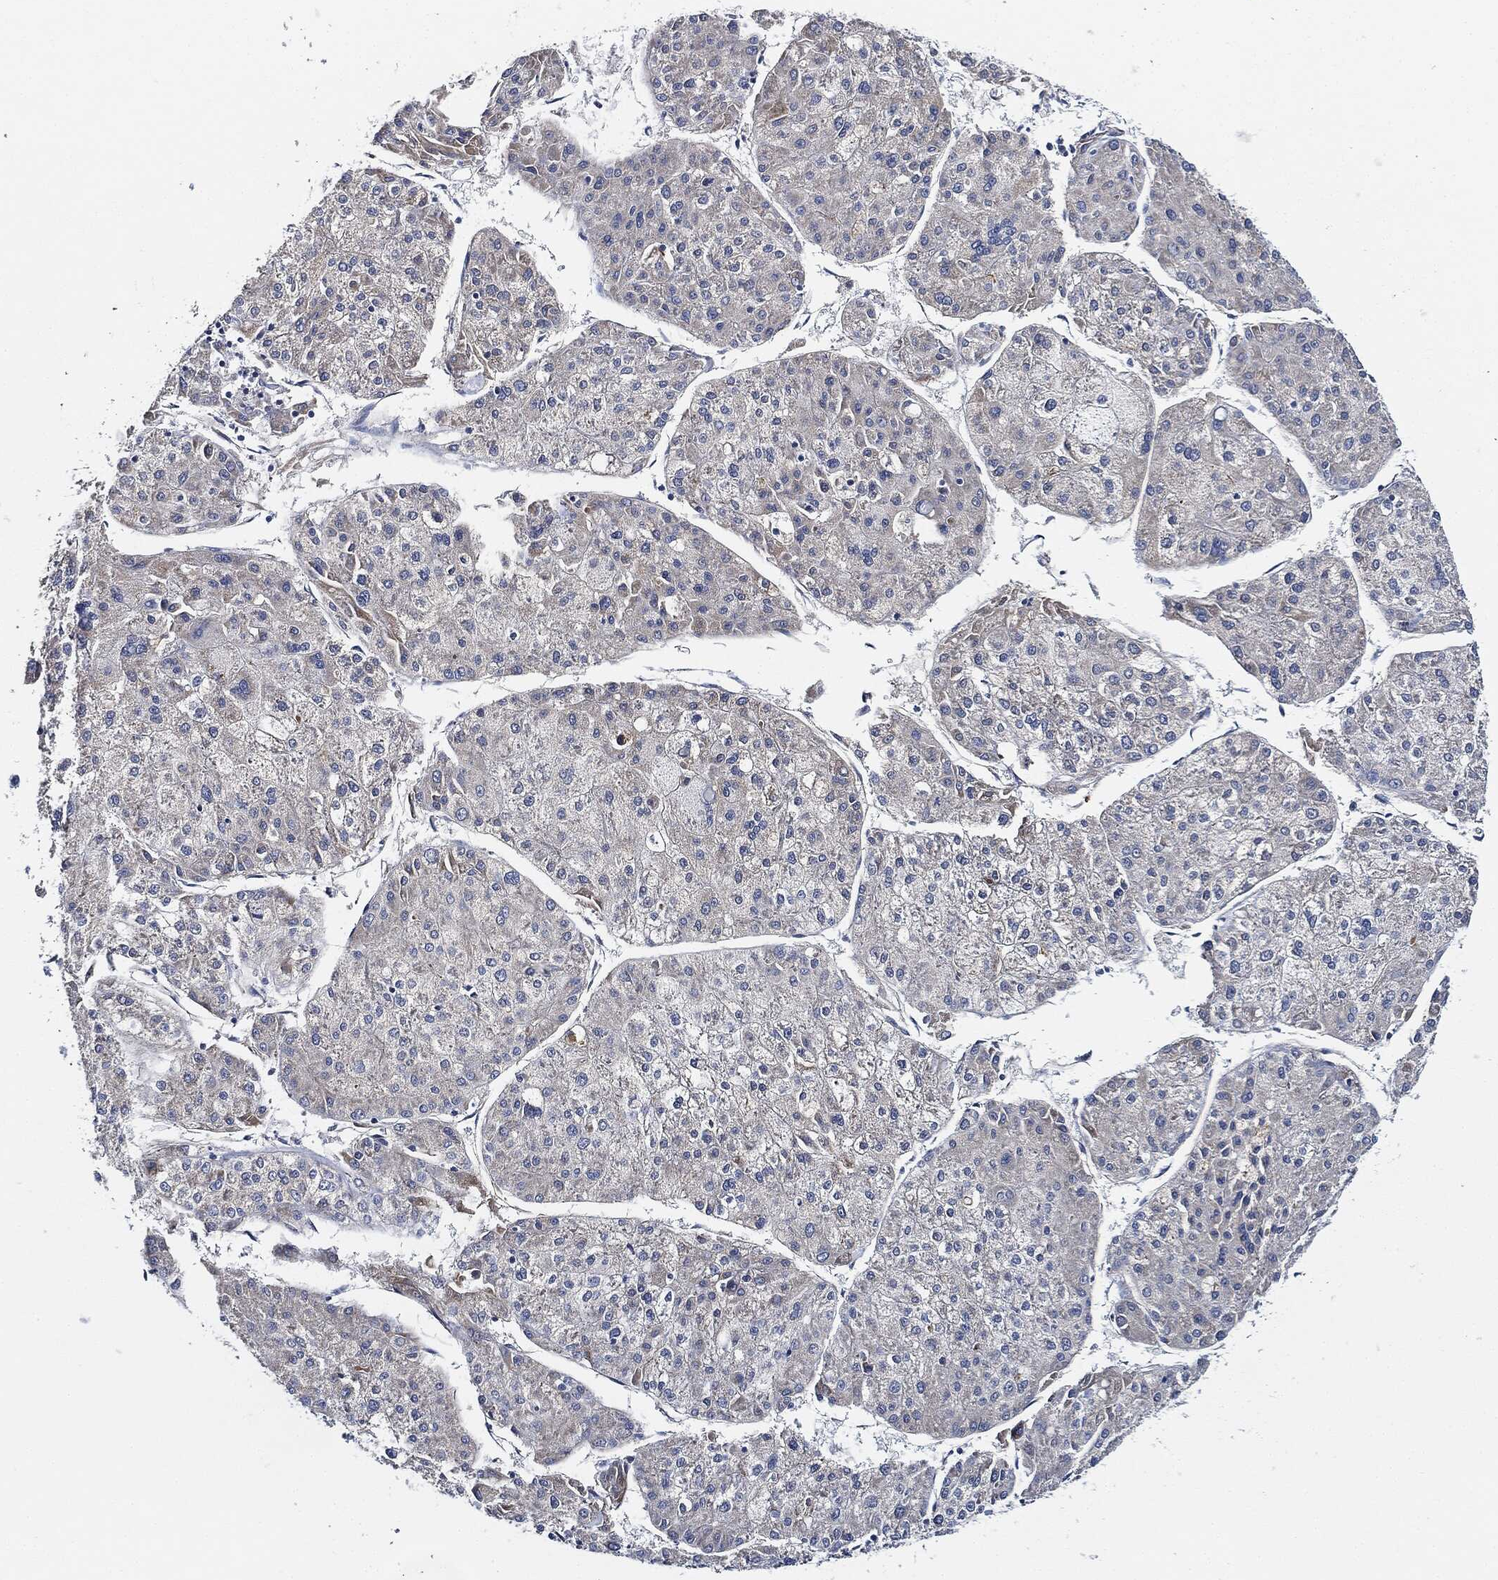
{"staining": {"intensity": "negative", "quantity": "none", "location": "none"}, "tissue": "liver cancer", "cell_type": "Tumor cells", "image_type": "cancer", "snomed": [{"axis": "morphology", "description": "Carcinoma, Hepatocellular, NOS"}, {"axis": "topography", "description": "Liver"}], "caption": "Immunohistochemistry (IHC) micrograph of human liver hepatocellular carcinoma stained for a protein (brown), which displays no positivity in tumor cells.", "gene": "THSD1", "patient": {"sex": "male", "age": 43}}